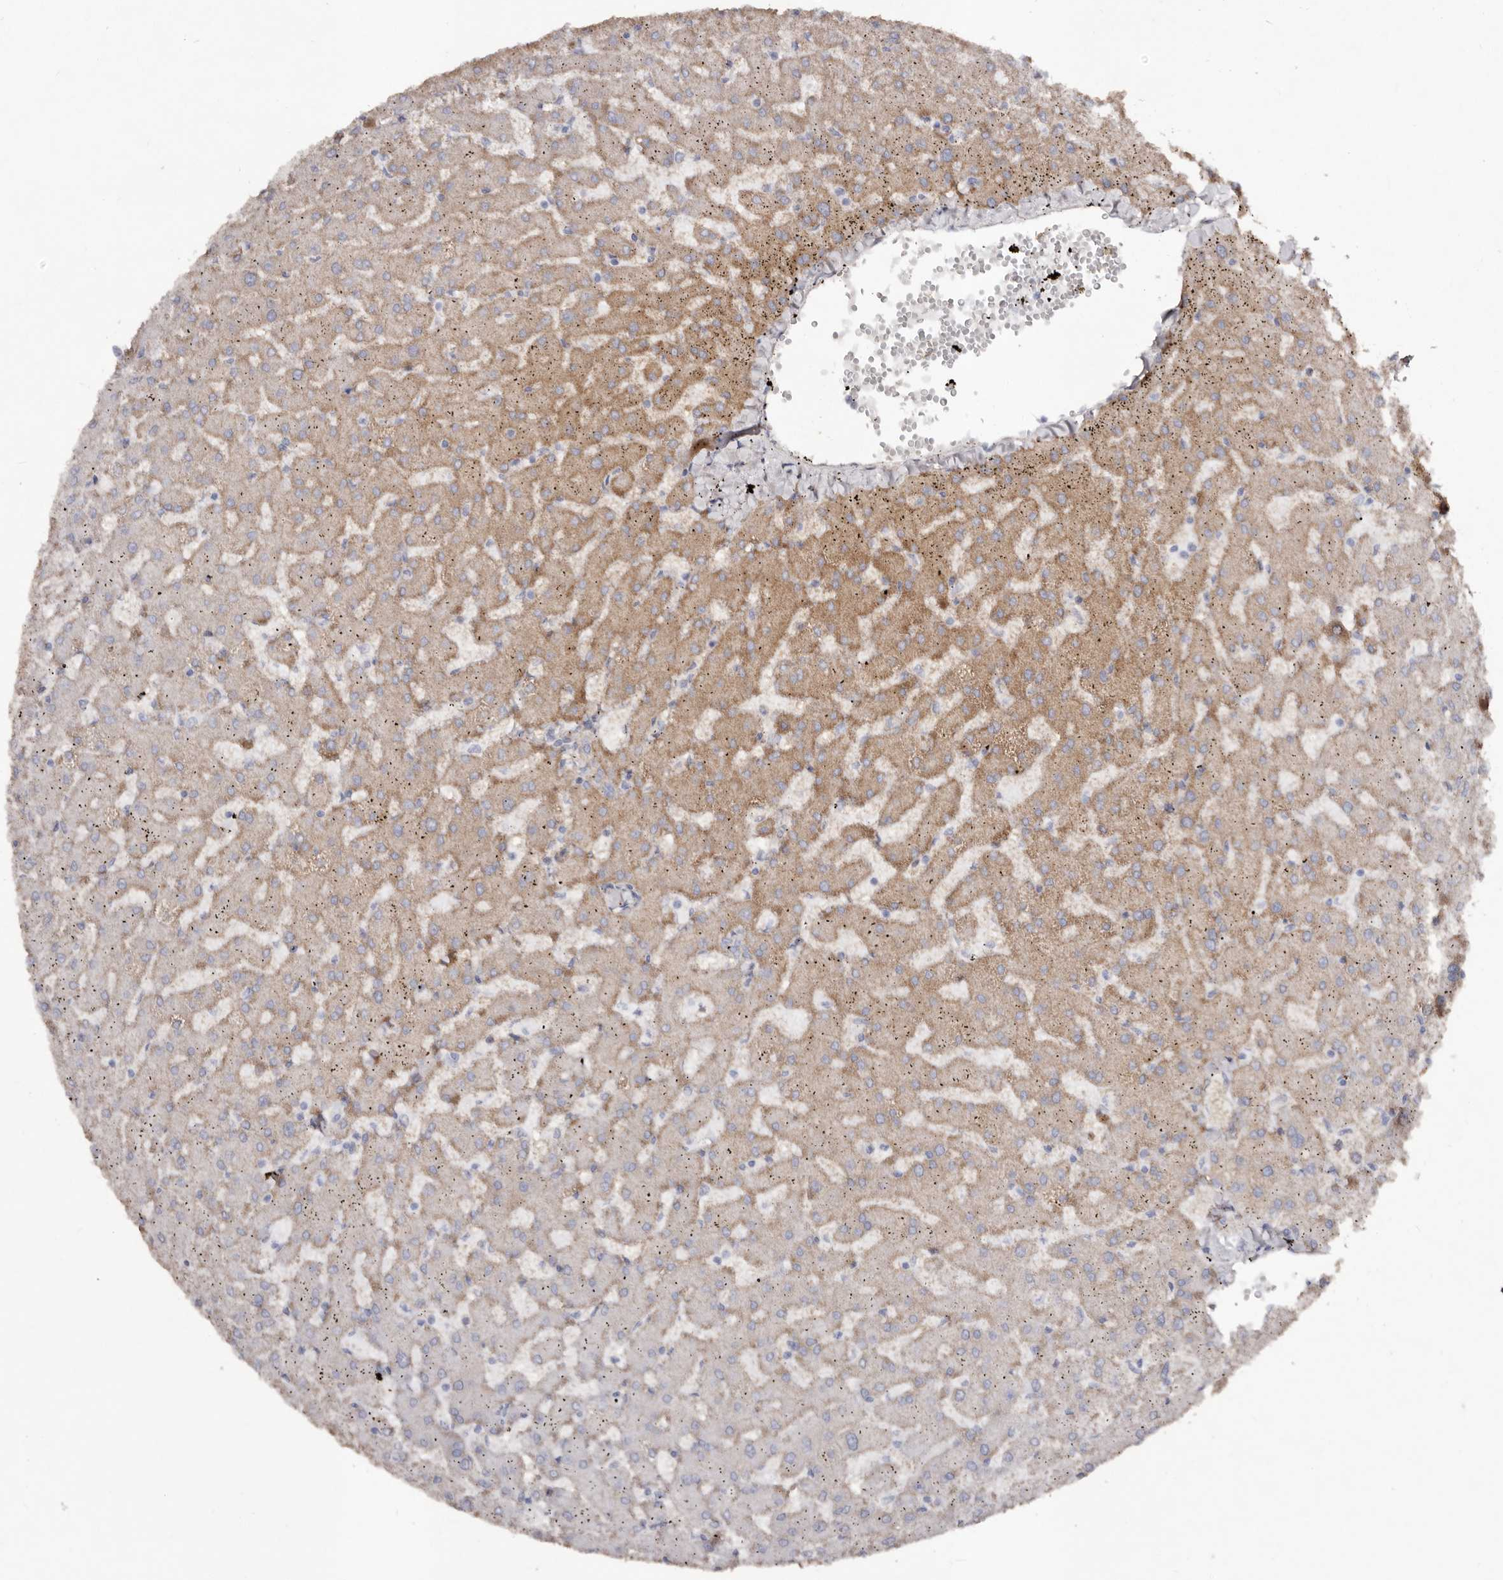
{"staining": {"intensity": "weak", "quantity": ">75%", "location": "cytoplasmic/membranous"}, "tissue": "liver", "cell_type": "Cholangiocytes", "image_type": "normal", "snomed": [{"axis": "morphology", "description": "Normal tissue, NOS"}, {"axis": "topography", "description": "Liver"}], "caption": "Immunohistochemical staining of benign human liver demonstrates >75% levels of weak cytoplasmic/membranous protein staining in about >75% of cholangiocytes.", "gene": "MACC1", "patient": {"sex": "female", "age": 63}}